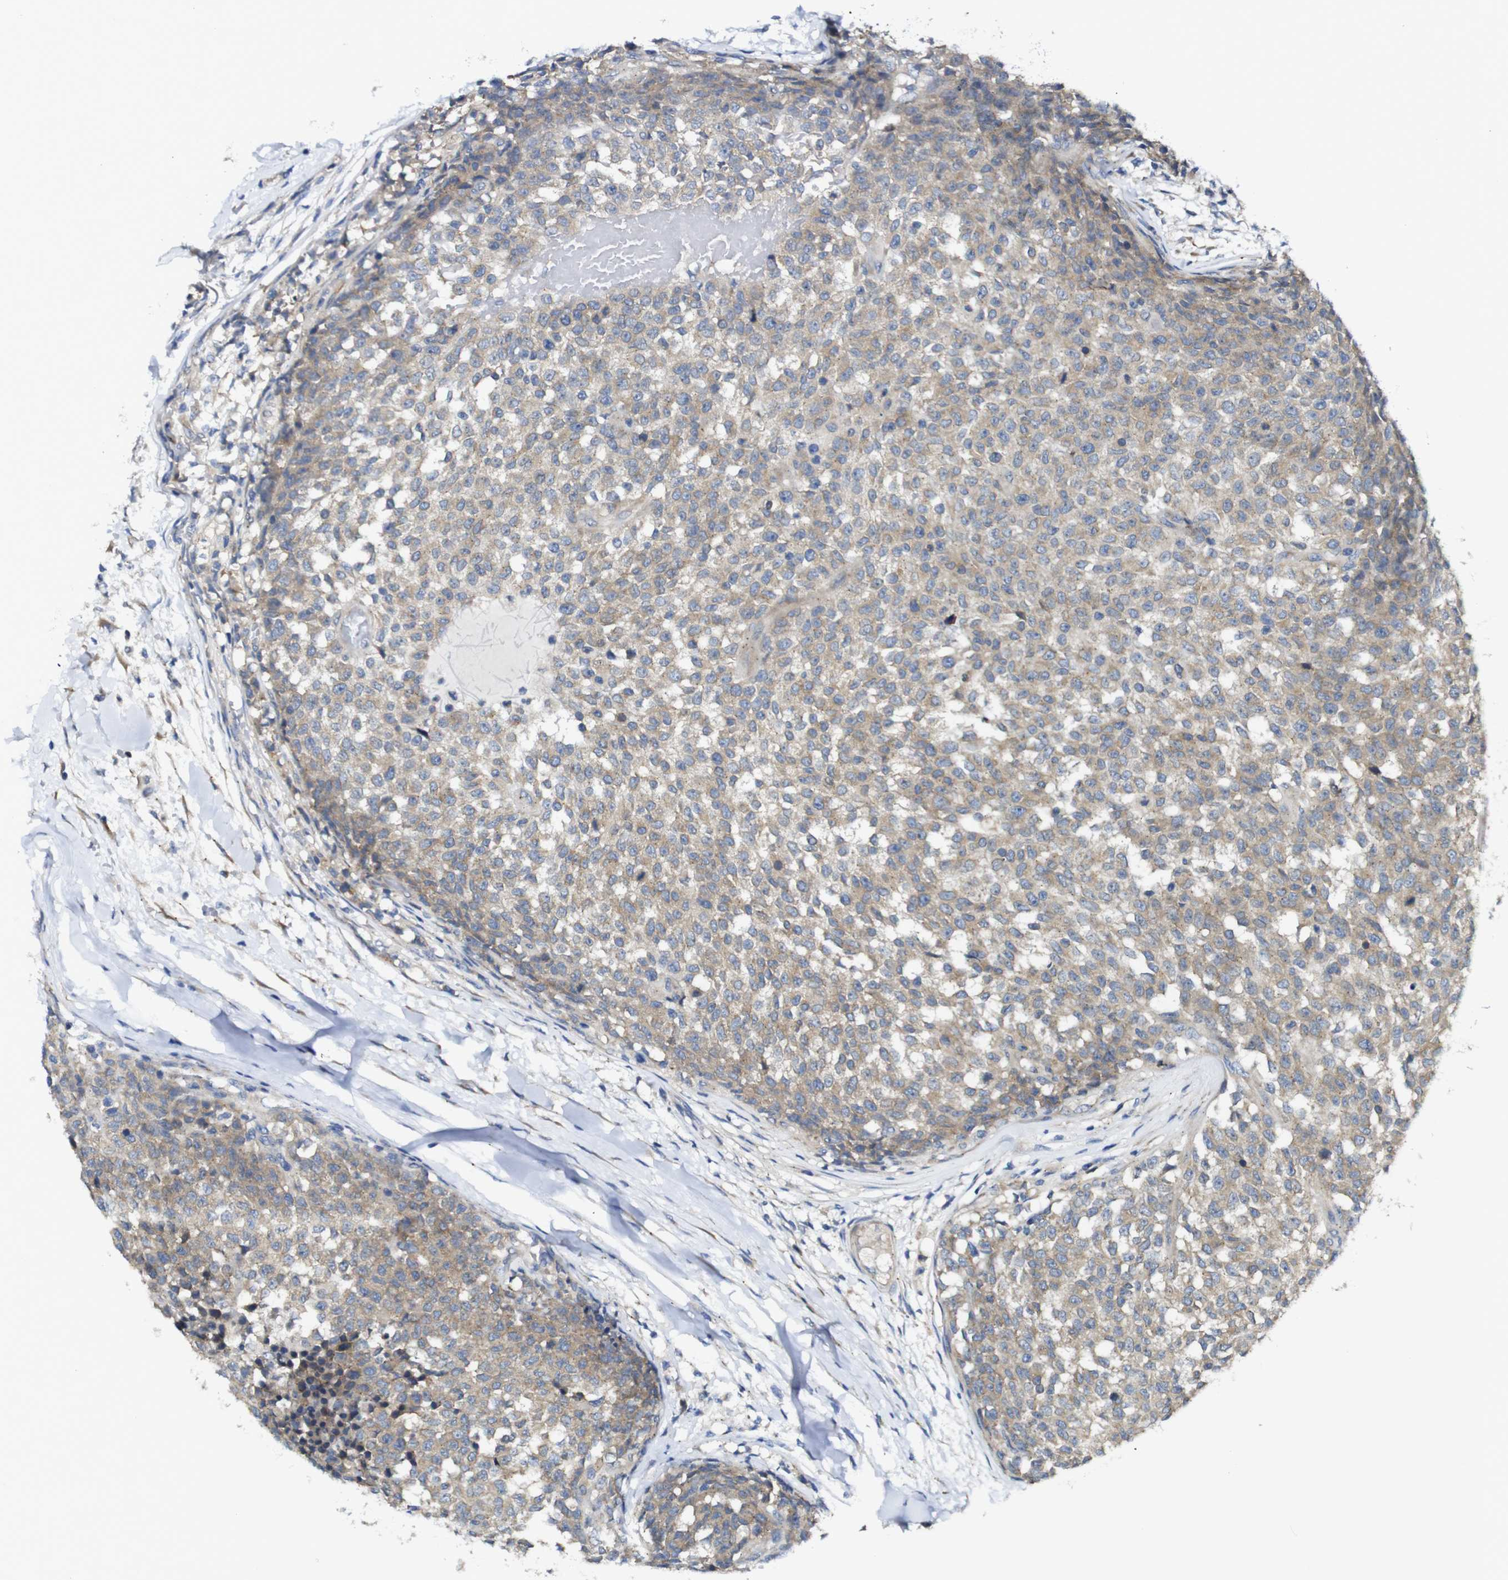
{"staining": {"intensity": "weak", "quantity": ">75%", "location": "cytoplasmic/membranous"}, "tissue": "testis cancer", "cell_type": "Tumor cells", "image_type": "cancer", "snomed": [{"axis": "morphology", "description": "Seminoma, NOS"}, {"axis": "topography", "description": "Testis"}], "caption": "Weak cytoplasmic/membranous protein staining is identified in about >75% of tumor cells in testis seminoma.", "gene": "DDRGK1", "patient": {"sex": "male", "age": 59}}